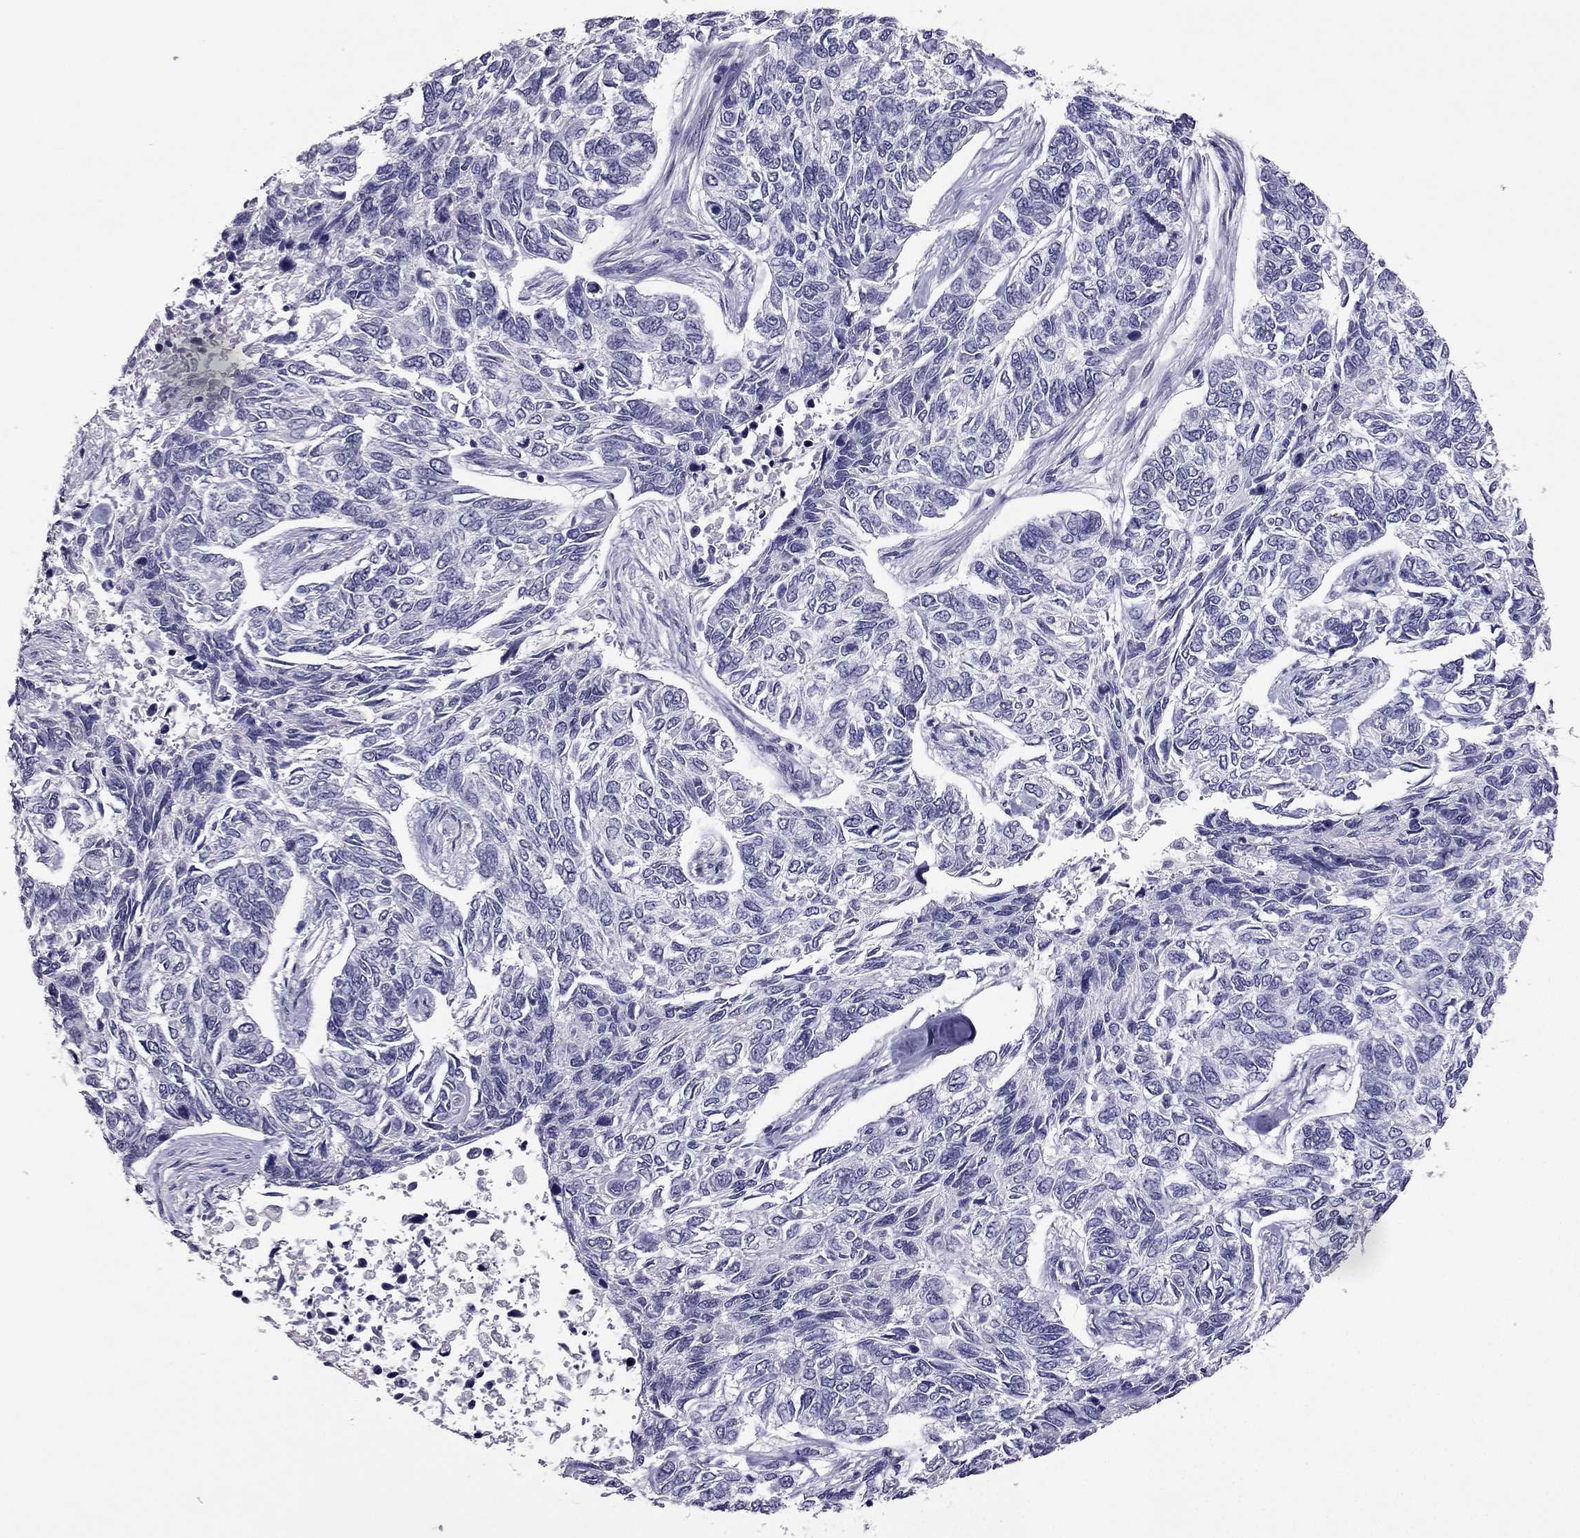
{"staining": {"intensity": "negative", "quantity": "none", "location": "none"}, "tissue": "skin cancer", "cell_type": "Tumor cells", "image_type": "cancer", "snomed": [{"axis": "morphology", "description": "Basal cell carcinoma"}, {"axis": "topography", "description": "Skin"}], "caption": "Skin basal cell carcinoma stained for a protein using IHC displays no staining tumor cells.", "gene": "RHO", "patient": {"sex": "female", "age": 65}}